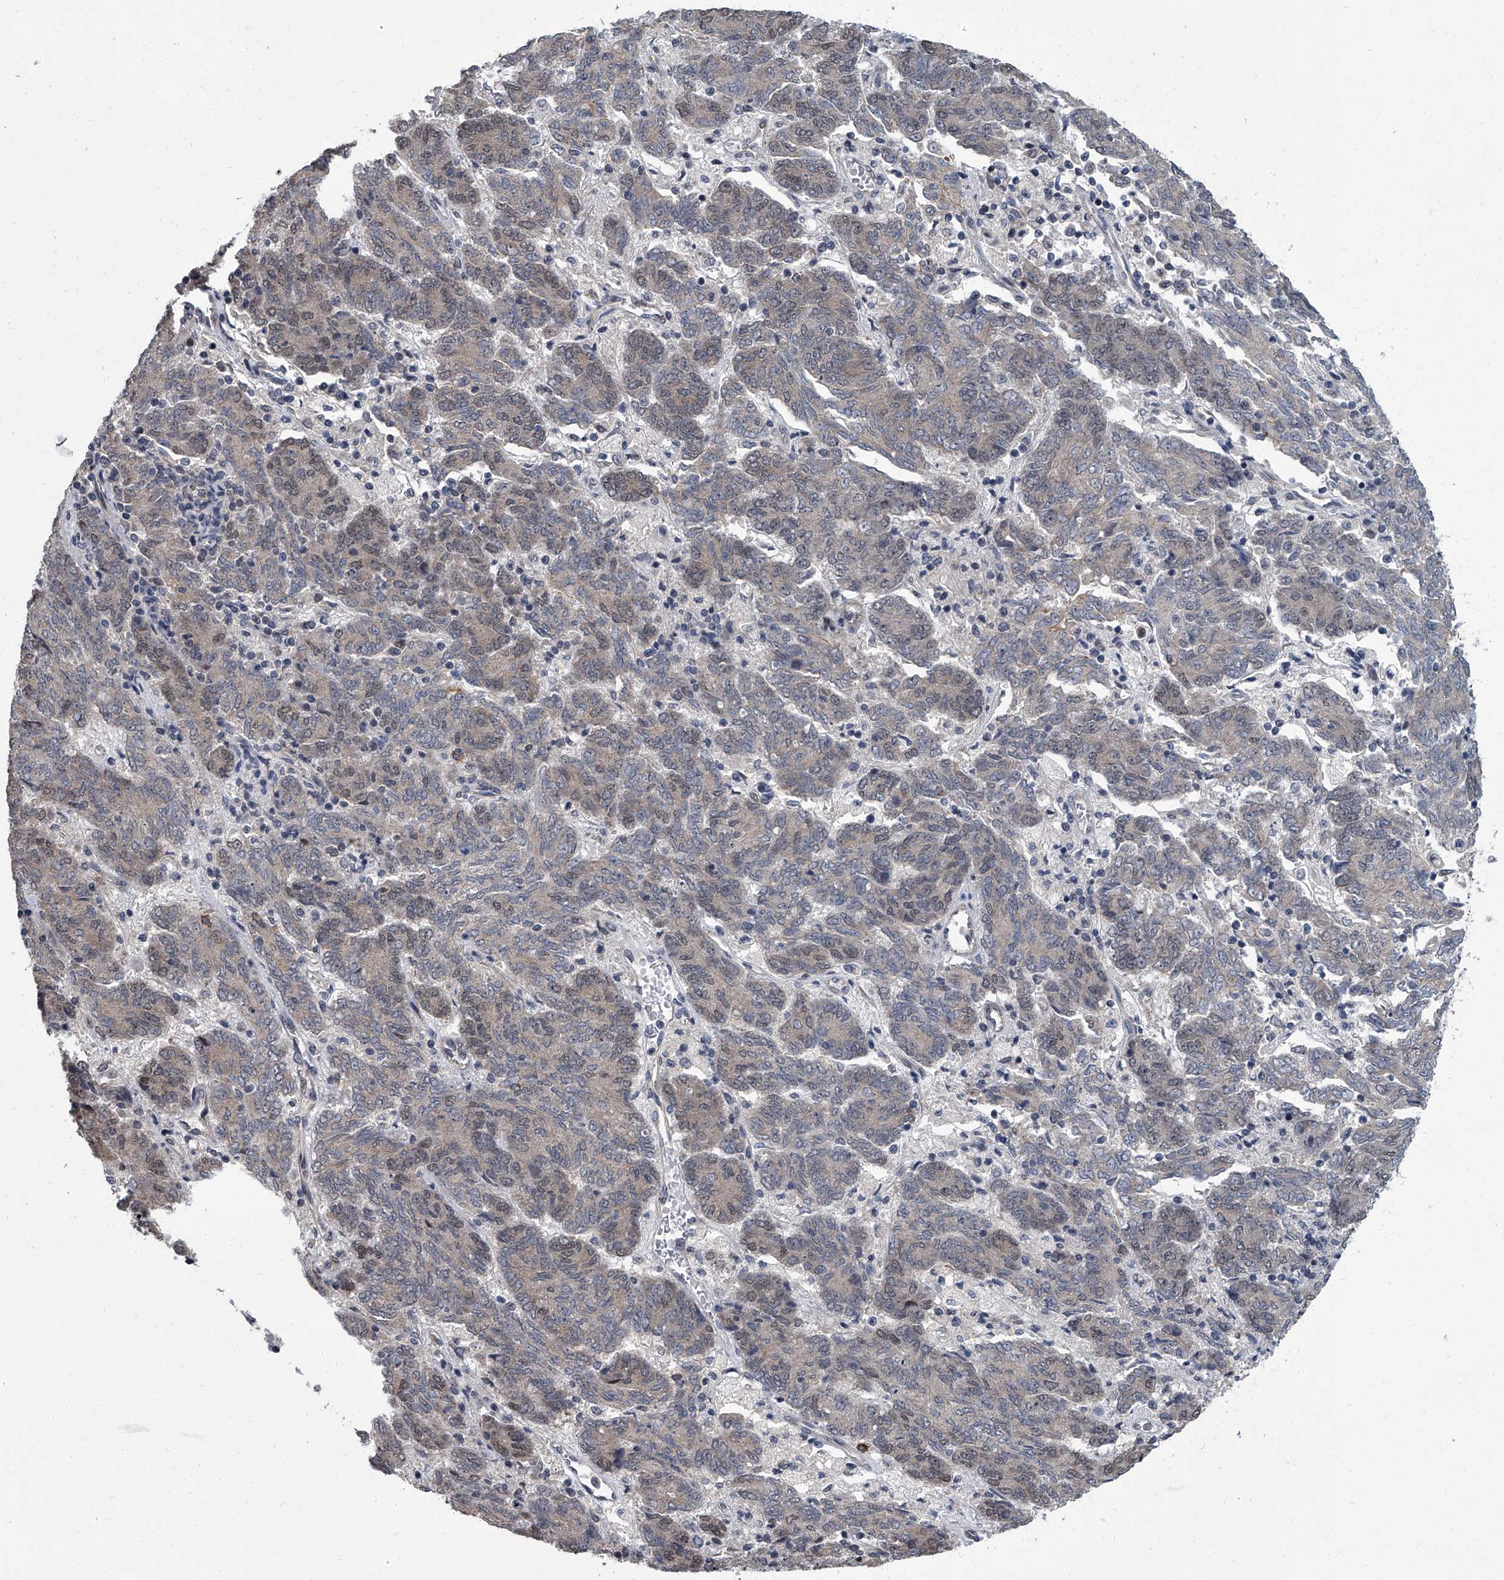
{"staining": {"intensity": "weak", "quantity": "25%-75%", "location": "cytoplasmic/membranous"}, "tissue": "endometrial cancer", "cell_type": "Tumor cells", "image_type": "cancer", "snomed": [{"axis": "morphology", "description": "Adenocarcinoma, NOS"}, {"axis": "topography", "description": "Endometrium"}], "caption": "DAB (3,3'-diaminobenzidine) immunohistochemical staining of human adenocarcinoma (endometrial) demonstrates weak cytoplasmic/membranous protein positivity in approximately 25%-75% of tumor cells.", "gene": "ZNF274", "patient": {"sex": "female", "age": 80}}